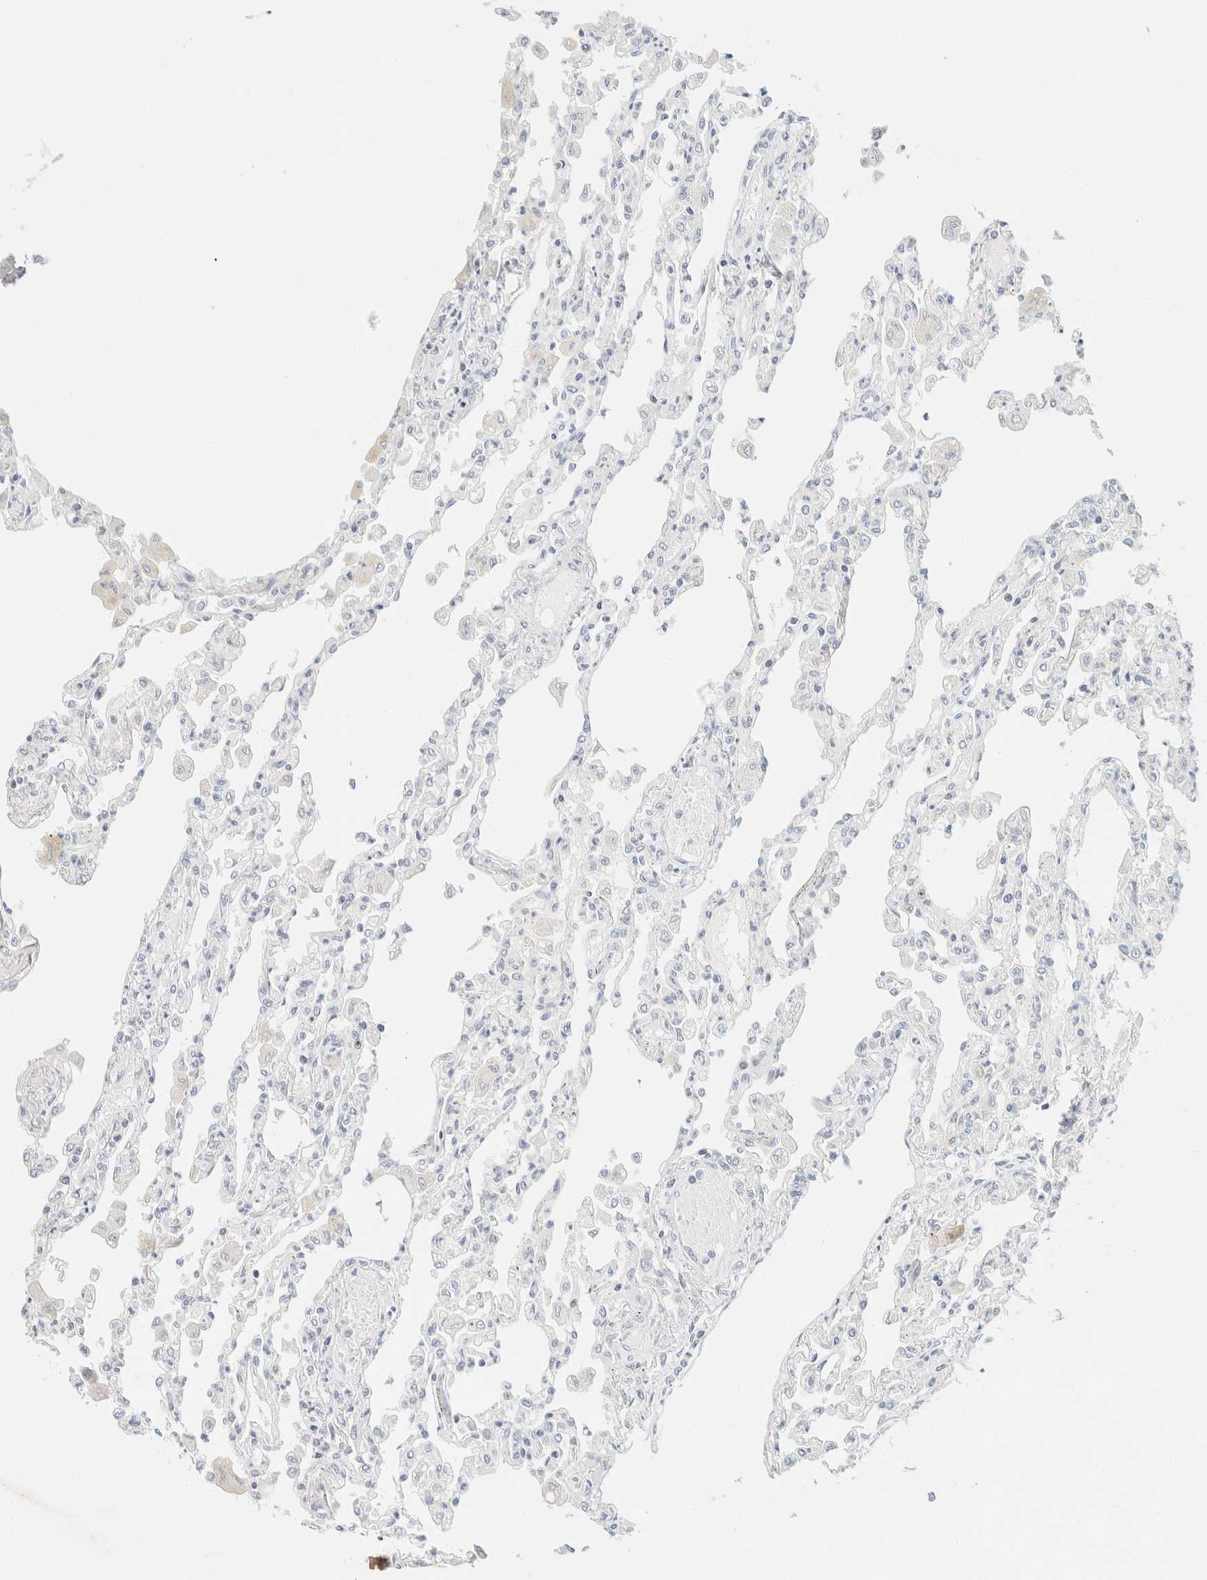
{"staining": {"intensity": "negative", "quantity": "none", "location": "none"}, "tissue": "lung", "cell_type": "Alveolar cells", "image_type": "normal", "snomed": [{"axis": "morphology", "description": "Normal tissue, NOS"}, {"axis": "topography", "description": "Bronchus"}, {"axis": "topography", "description": "Lung"}], "caption": "Immunohistochemical staining of benign lung shows no significant expression in alveolar cells. The staining was performed using DAB (3,3'-diaminobenzidine) to visualize the protein expression in brown, while the nuclei were stained in blue with hematoxylin (Magnification: 20x).", "gene": "KRT20", "patient": {"sex": "female", "age": 49}}